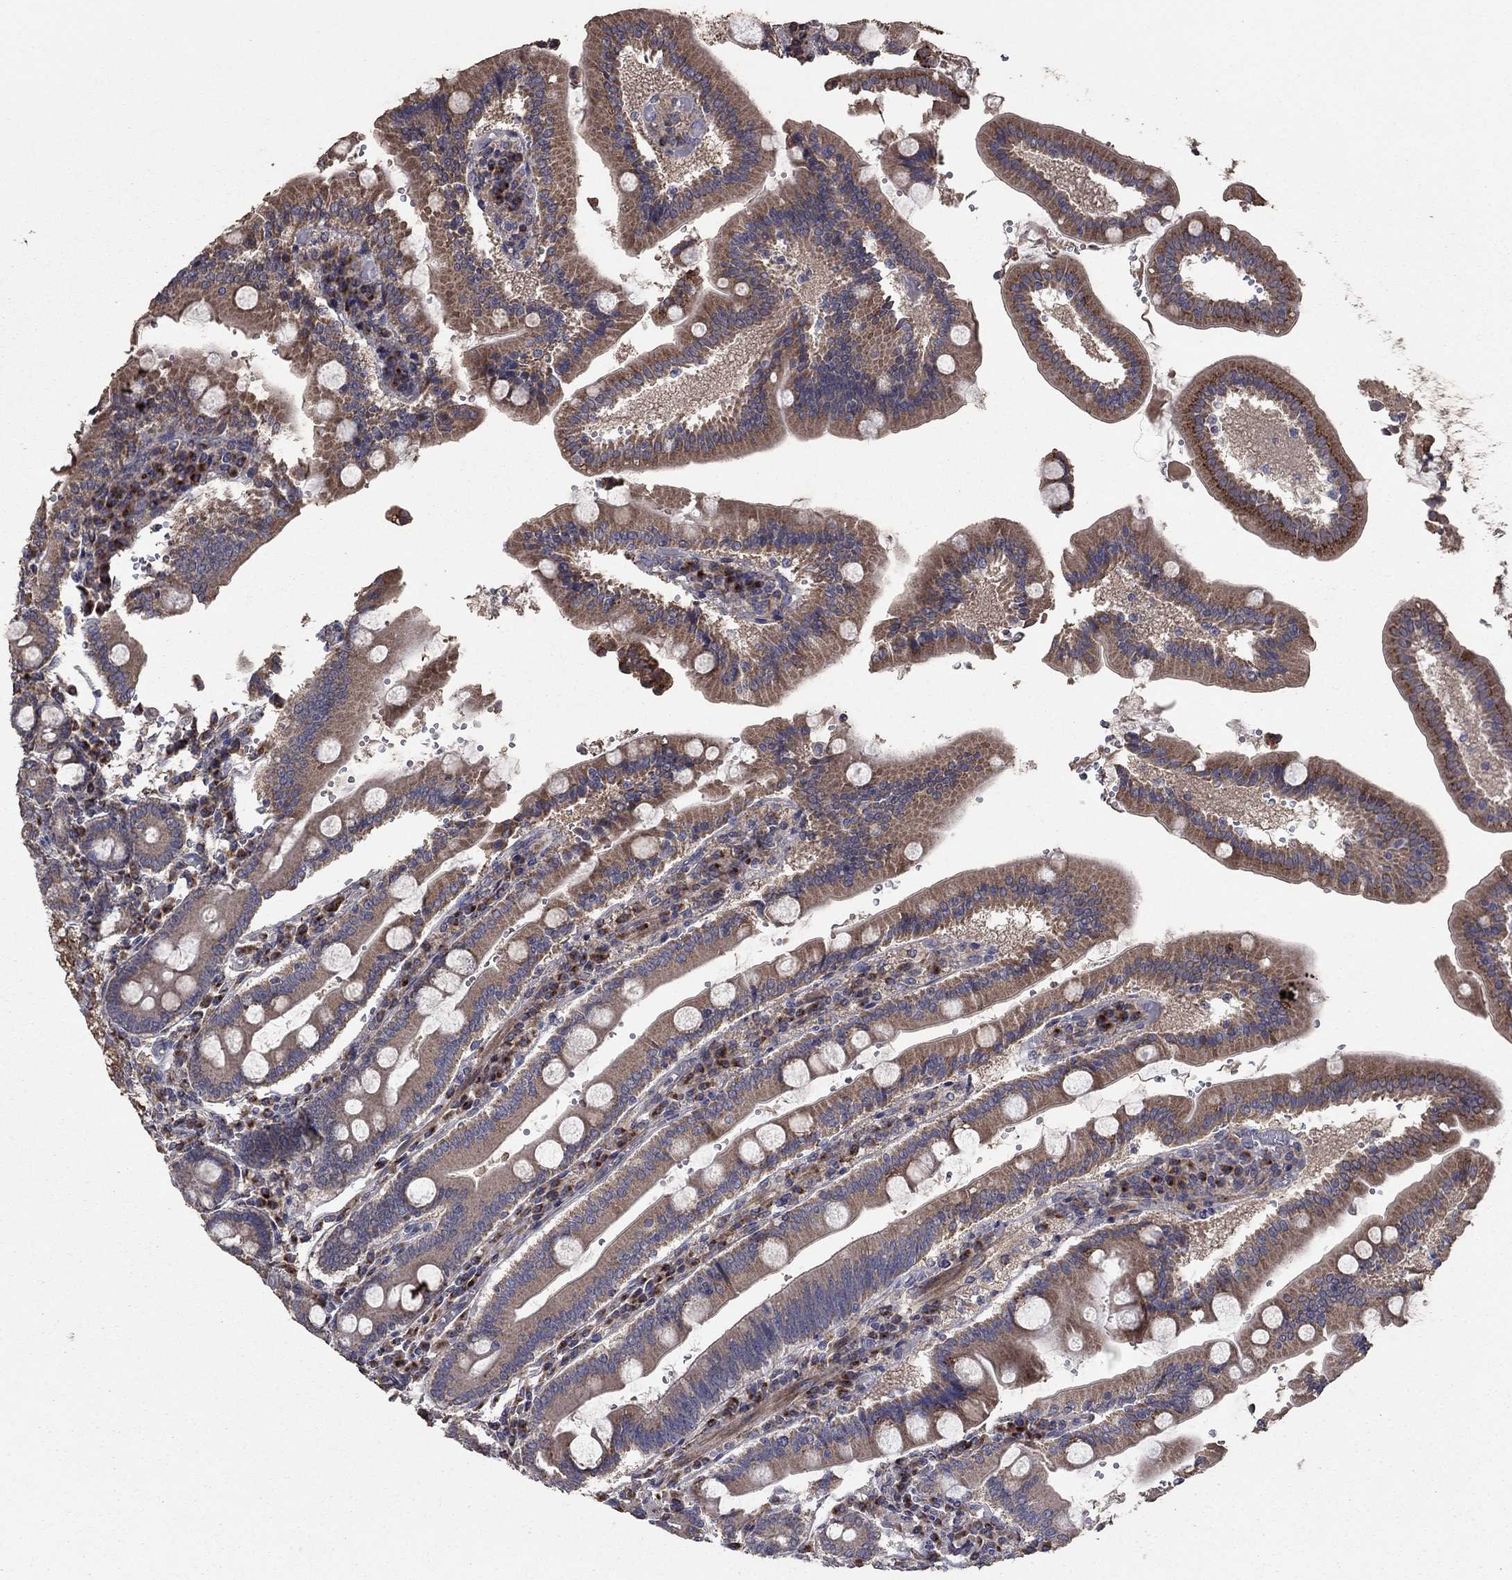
{"staining": {"intensity": "moderate", "quantity": "<25%", "location": "cytoplasmic/membranous"}, "tissue": "duodenum", "cell_type": "Glandular cells", "image_type": "normal", "snomed": [{"axis": "morphology", "description": "Normal tissue, NOS"}, {"axis": "topography", "description": "Duodenum"}], "caption": "Immunohistochemistry micrograph of normal duodenum stained for a protein (brown), which exhibits low levels of moderate cytoplasmic/membranous positivity in approximately <25% of glandular cells.", "gene": "FLT4", "patient": {"sex": "female", "age": 62}}